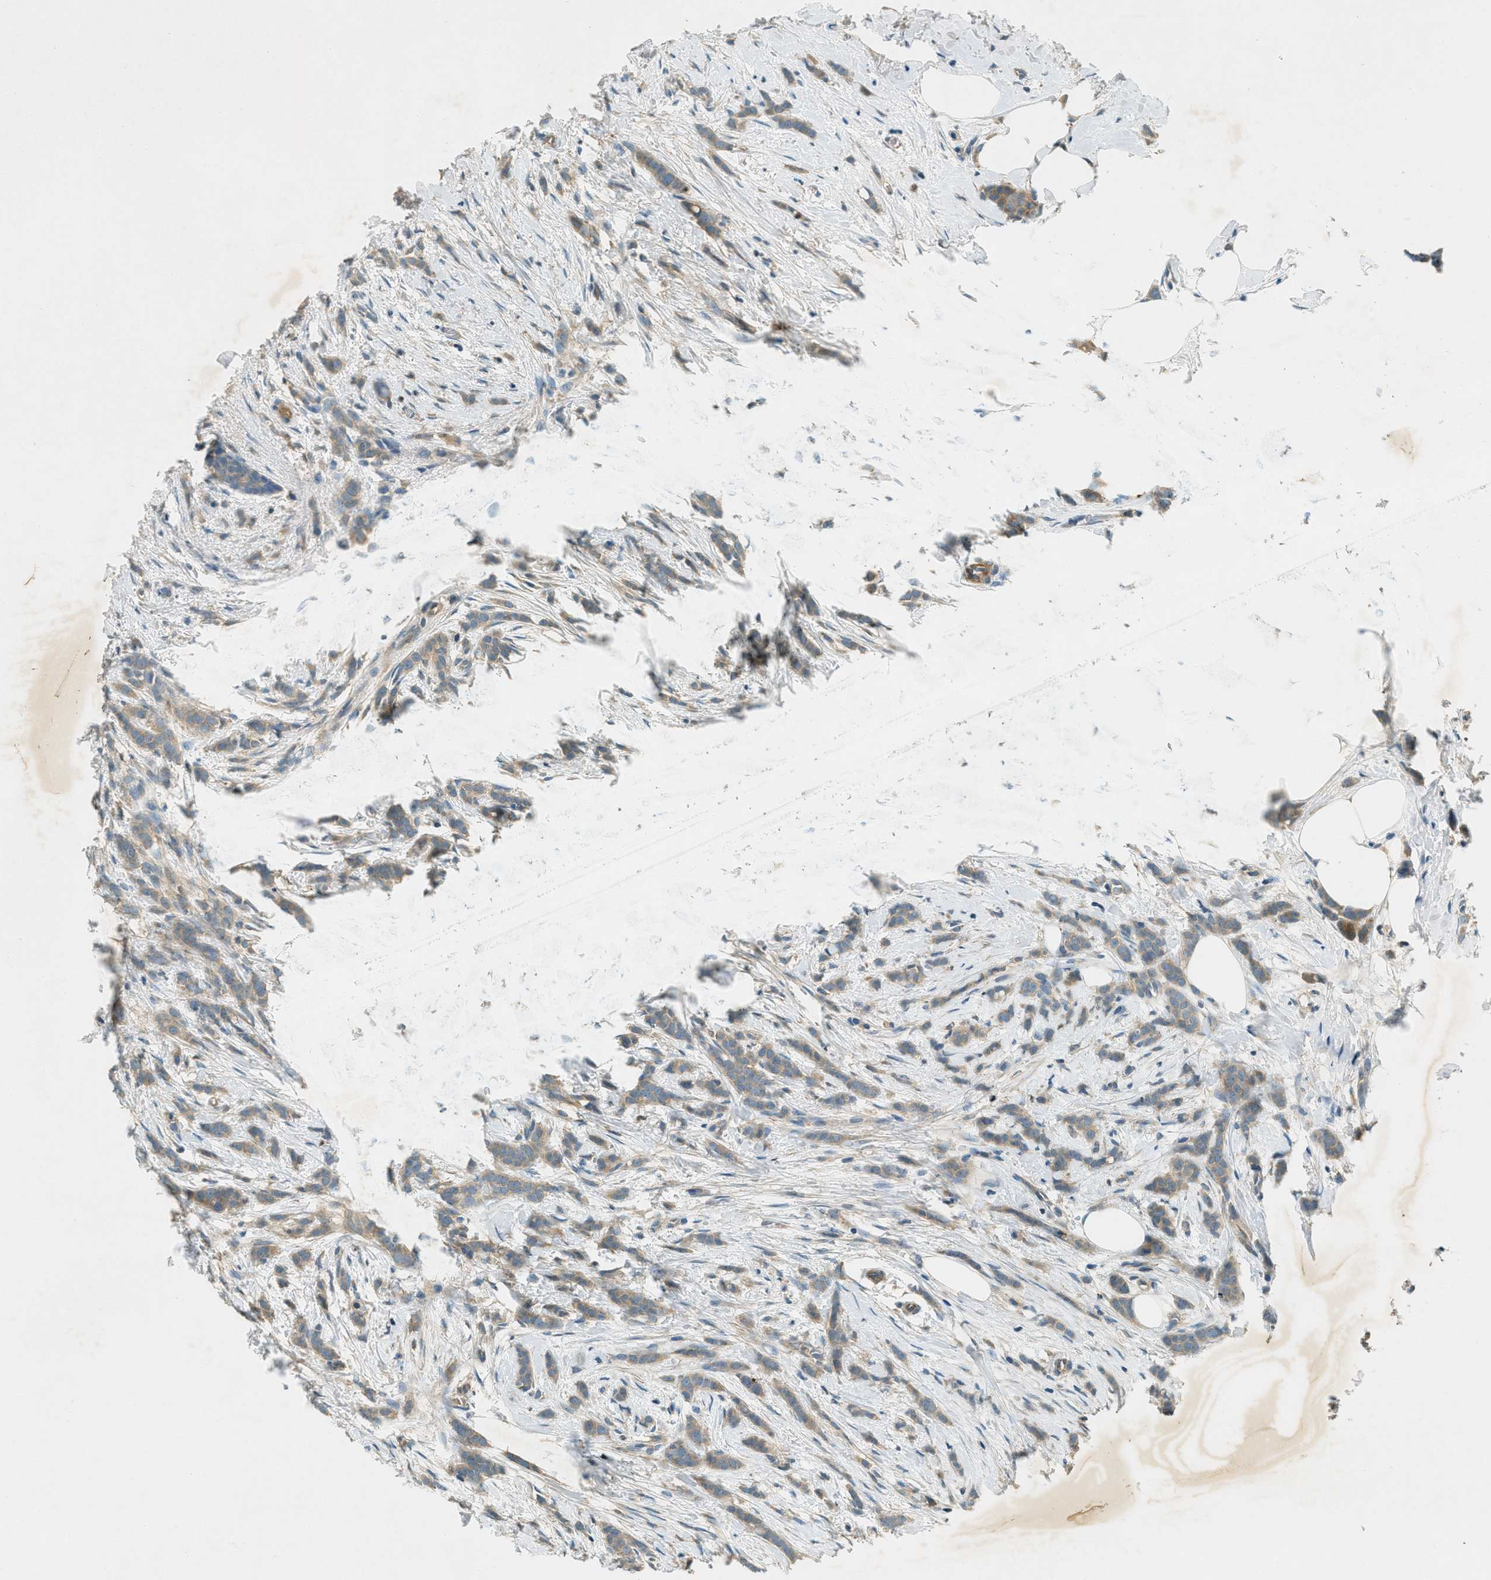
{"staining": {"intensity": "moderate", "quantity": ">75%", "location": "cytoplasmic/membranous"}, "tissue": "breast cancer", "cell_type": "Tumor cells", "image_type": "cancer", "snomed": [{"axis": "morphology", "description": "Lobular carcinoma, in situ"}, {"axis": "morphology", "description": "Lobular carcinoma"}, {"axis": "topography", "description": "Breast"}], "caption": "Tumor cells reveal medium levels of moderate cytoplasmic/membranous staining in about >75% of cells in breast cancer (lobular carcinoma in situ).", "gene": "NUDT4", "patient": {"sex": "female", "age": 41}}